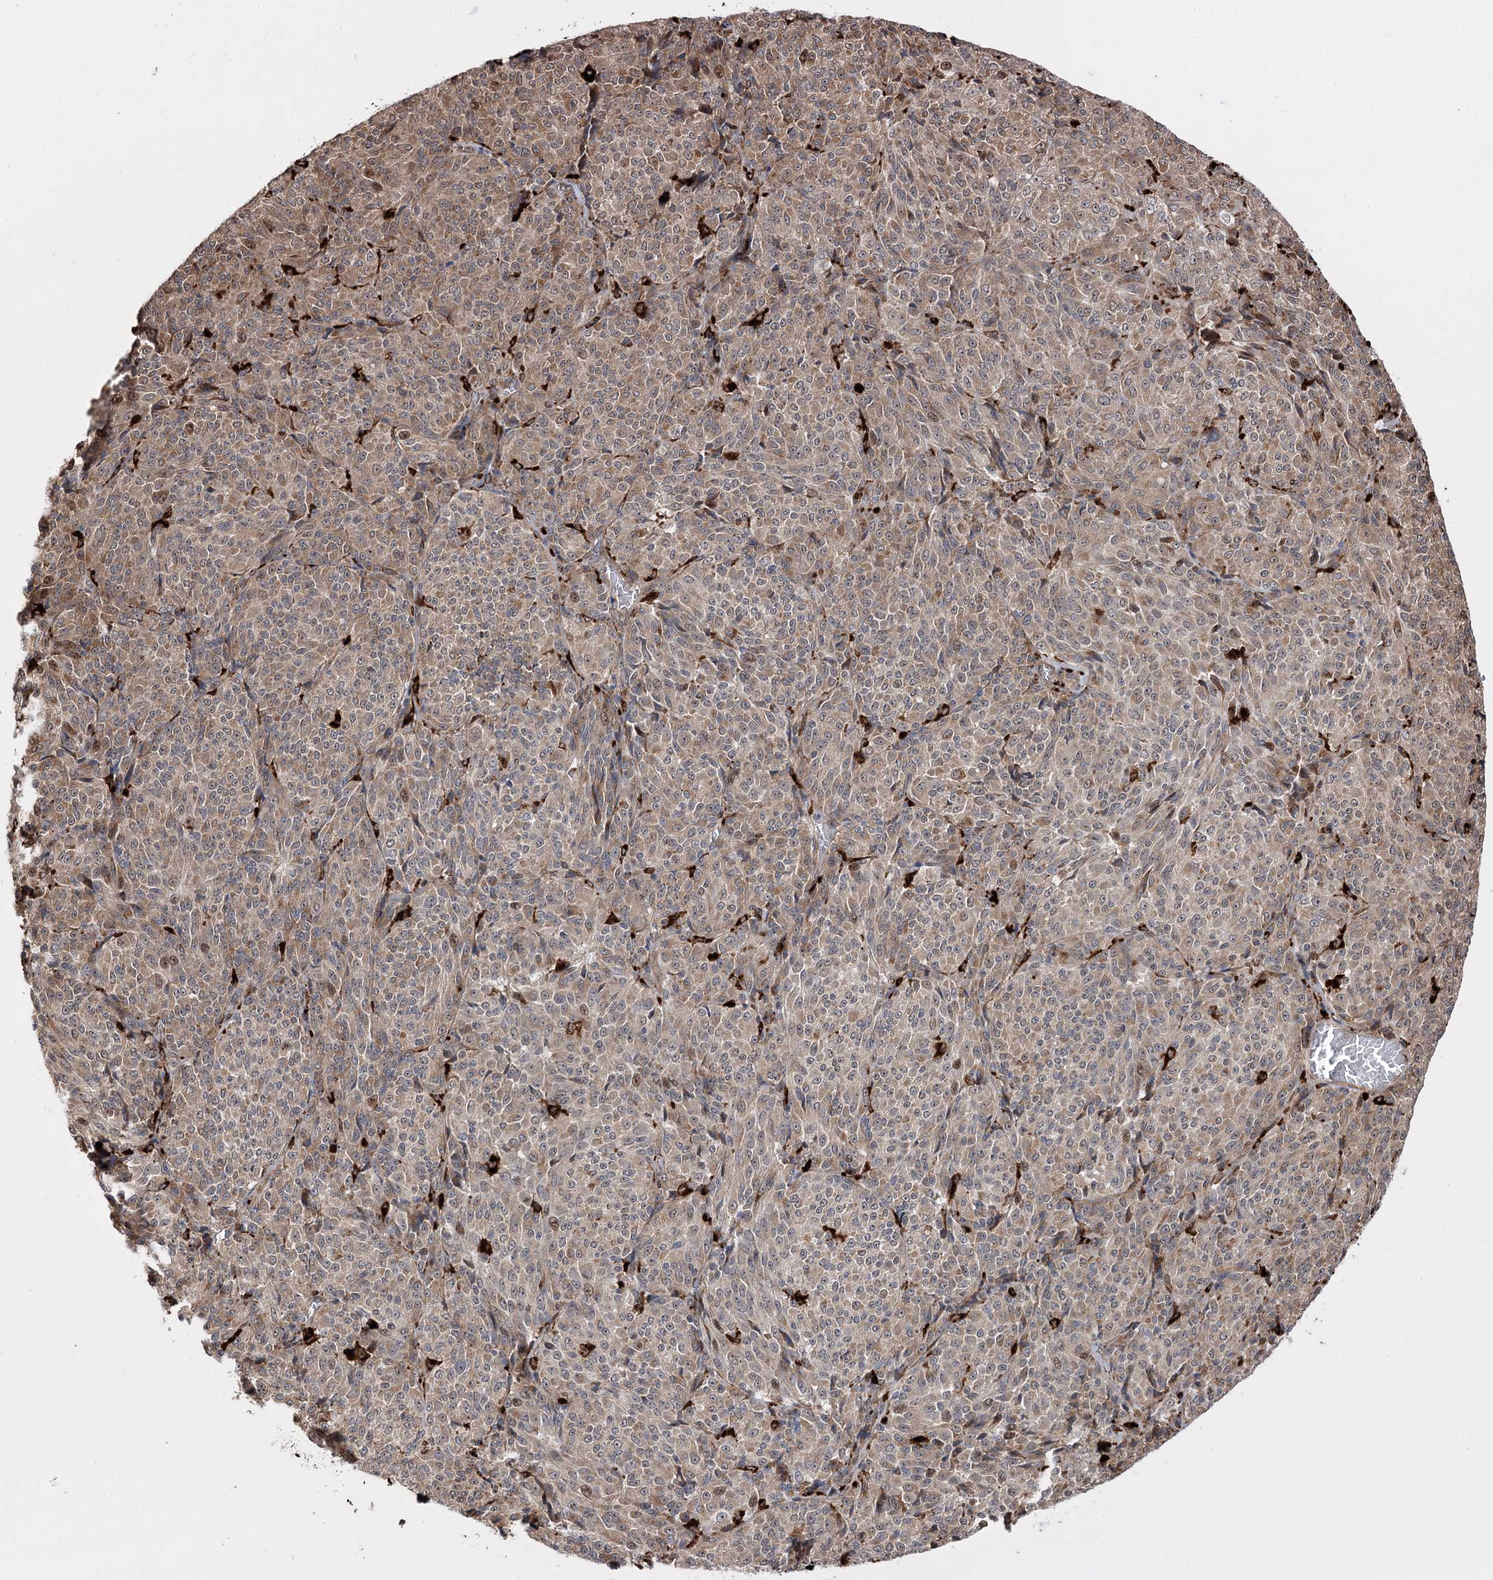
{"staining": {"intensity": "weak", "quantity": ">75%", "location": "cytoplasmic/membranous"}, "tissue": "melanoma", "cell_type": "Tumor cells", "image_type": "cancer", "snomed": [{"axis": "morphology", "description": "Malignant melanoma, Metastatic site"}, {"axis": "topography", "description": "Brain"}], "caption": "Melanoma tissue demonstrates weak cytoplasmic/membranous positivity in approximately >75% of tumor cells, visualized by immunohistochemistry.", "gene": "FANCL", "patient": {"sex": "female", "age": 56}}